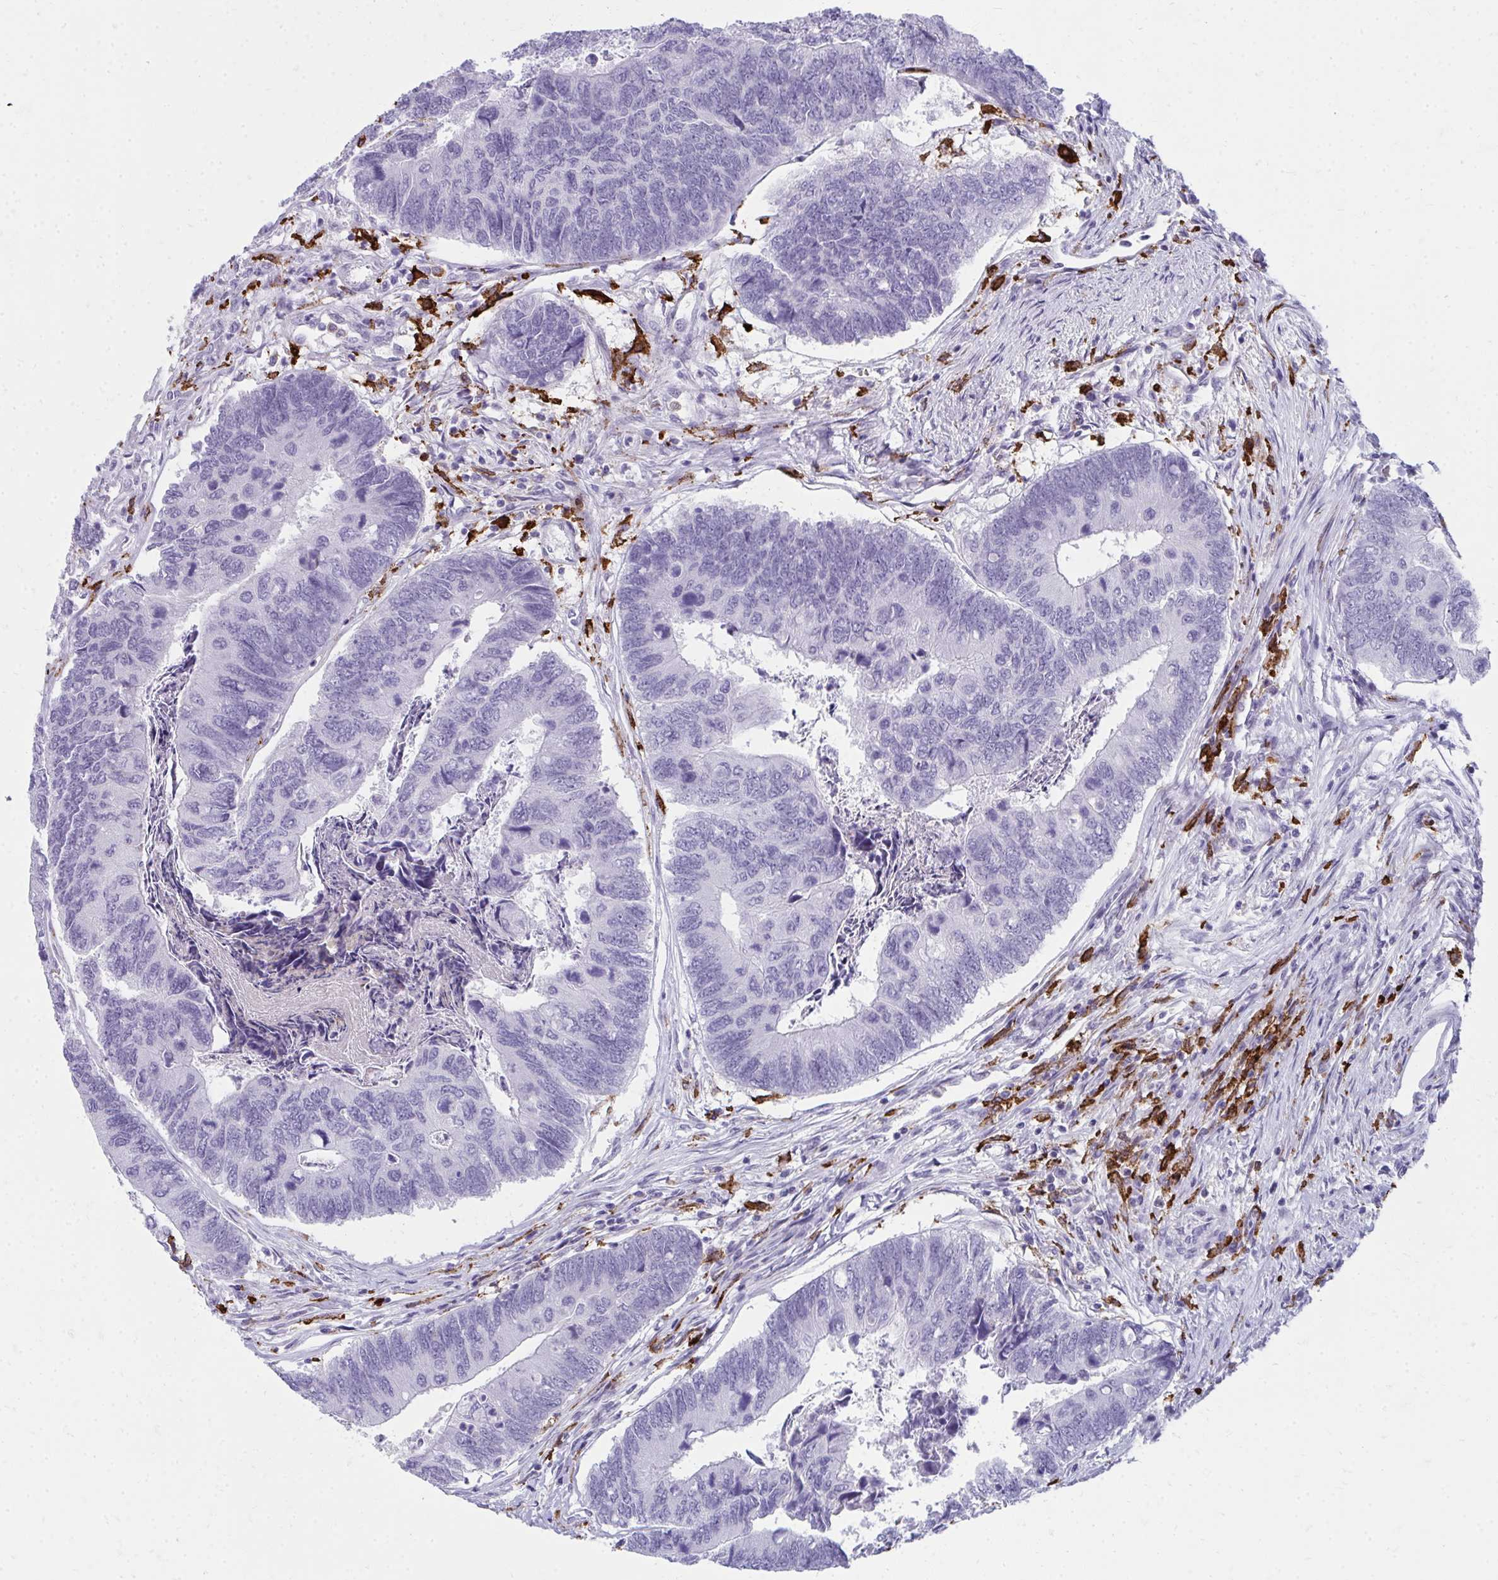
{"staining": {"intensity": "negative", "quantity": "none", "location": "none"}, "tissue": "colorectal cancer", "cell_type": "Tumor cells", "image_type": "cancer", "snomed": [{"axis": "morphology", "description": "Adenocarcinoma, NOS"}, {"axis": "topography", "description": "Colon"}], "caption": "Human adenocarcinoma (colorectal) stained for a protein using immunohistochemistry displays no staining in tumor cells.", "gene": "CD163", "patient": {"sex": "female", "age": 67}}